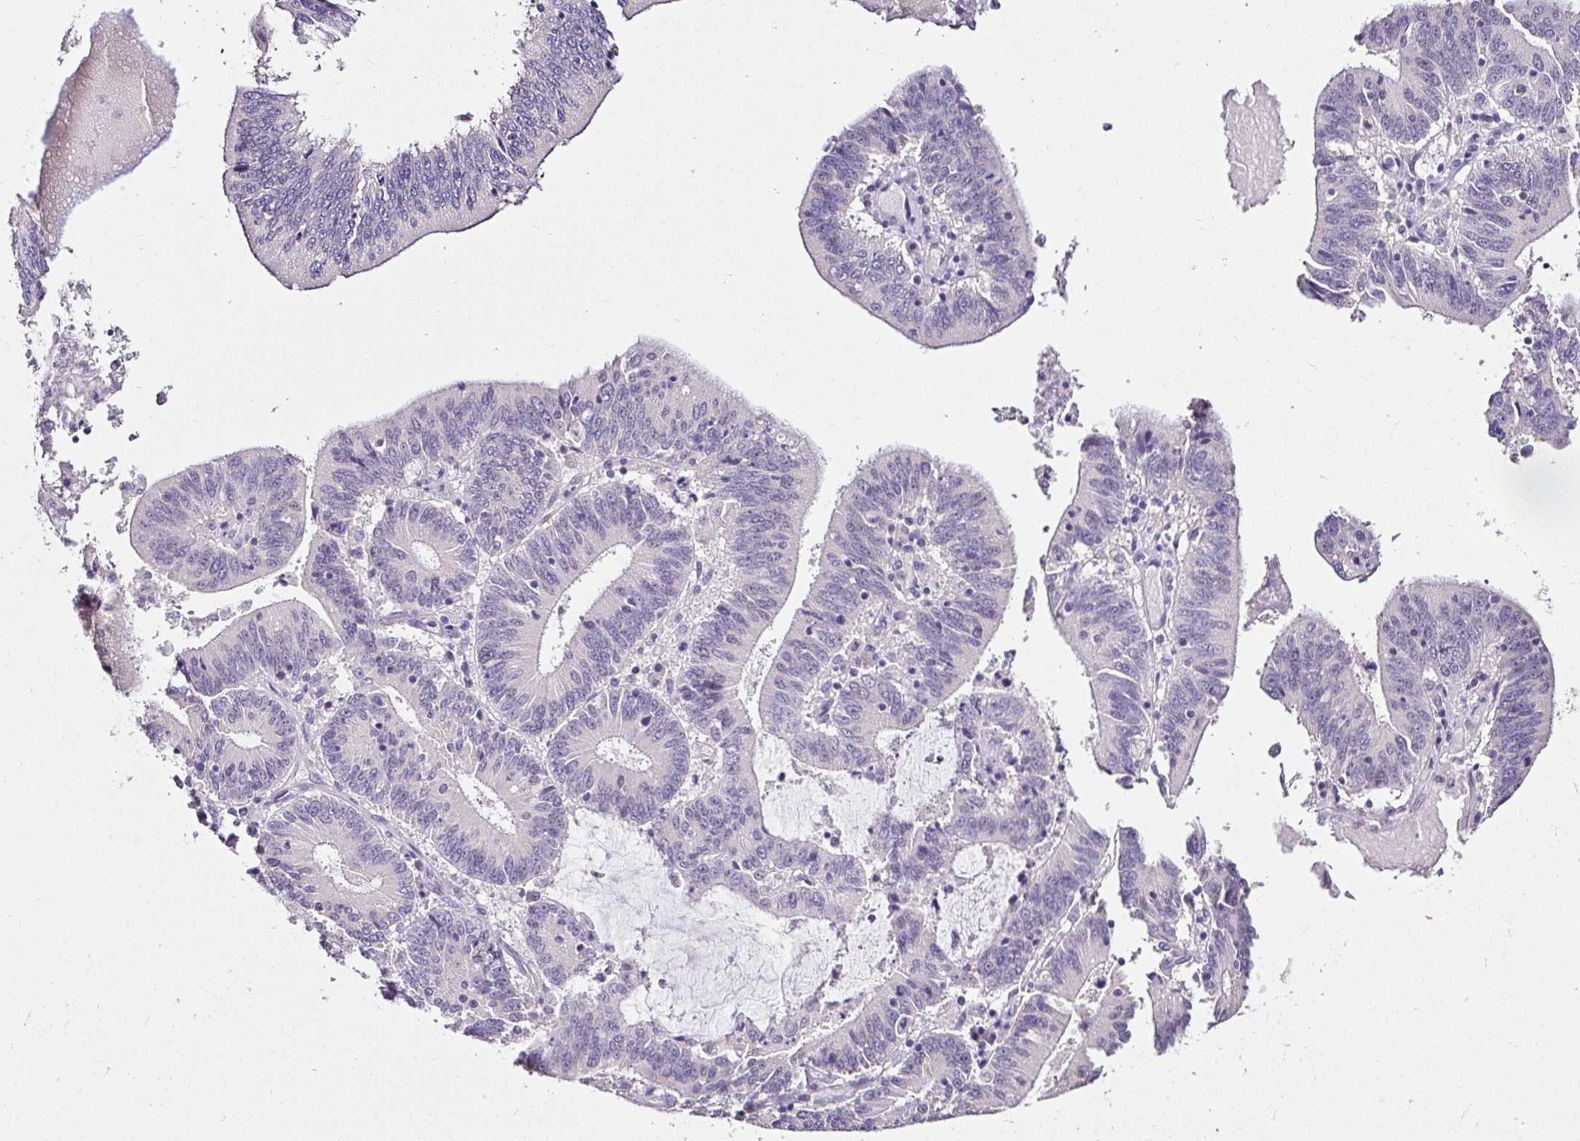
{"staining": {"intensity": "negative", "quantity": "none", "location": "none"}, "tissue": "stomach cancer", "cell_type": "Tumor cells", "image_type": "cancer", "snomed": [{"axis": "morphology", "description": "Adenocarcinoma, NOS"}, {"axis": "topography", "description": "Stomach, upper"}], "caption": "IHC micrograph of adenocarcinoma (stomach) stained for a protein (brown), which shows no positivity in tumor cells.", "gene": "KIAA1210", "patient": {"sex": "male", "age": 68}}